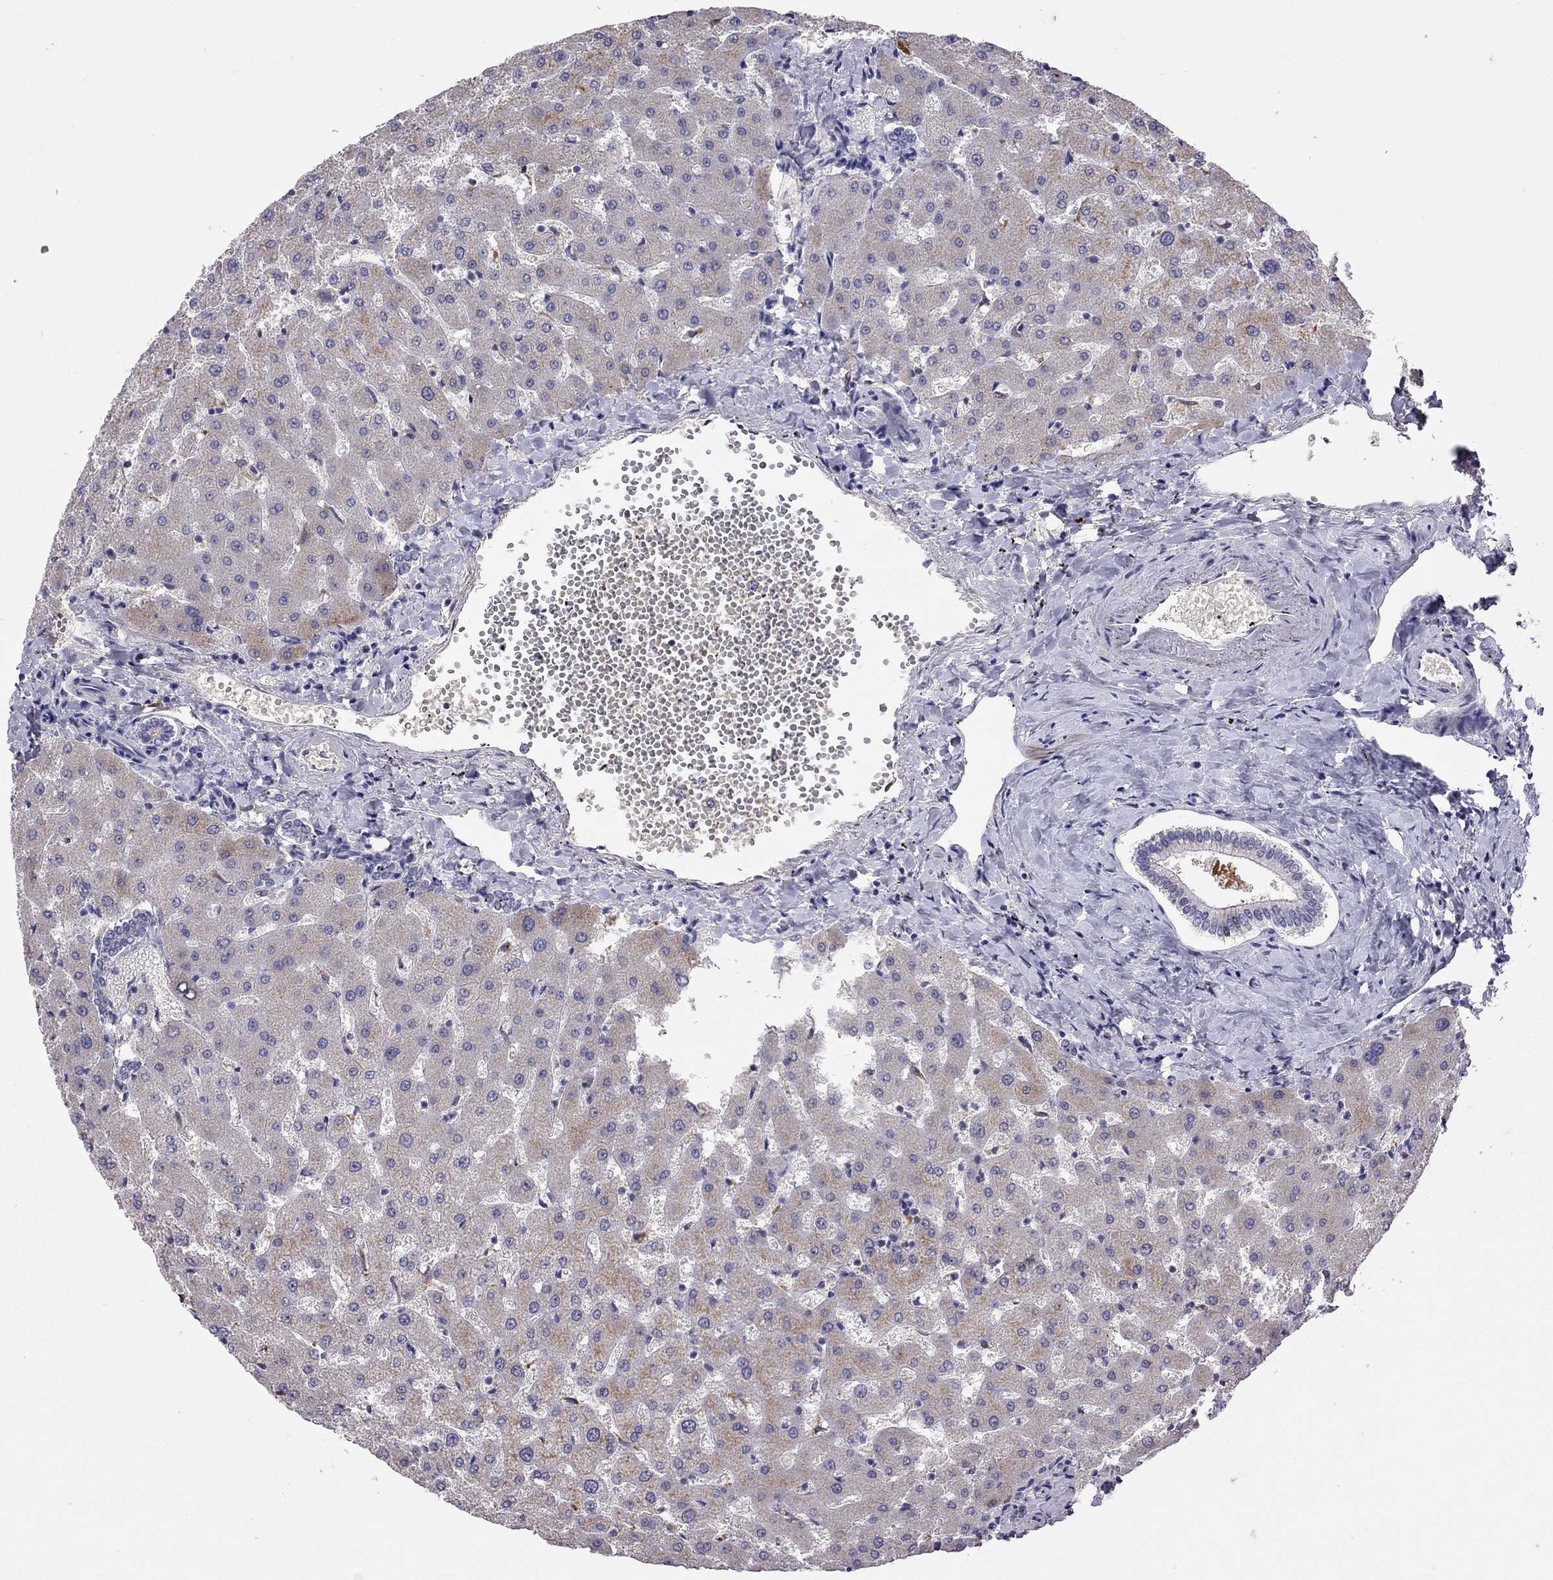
{"staining": {"intensity": "negative", "quantity": "none", "location": "none"}, "tissue": "liver", "cell_type": "Cholangiocytes", "image_type": "normal", "snomed": [{"axis": "morphology", "description": "Normal tissue, NOS"}, {"axis": "topography", "description": "Liver"}], "caption": "Liver stained for a protein using immunohistochemistry exhibits no positivity cholangiocytes.", "gene": "SERPINA3", "patient": {"sex": "female", "age": 50}}